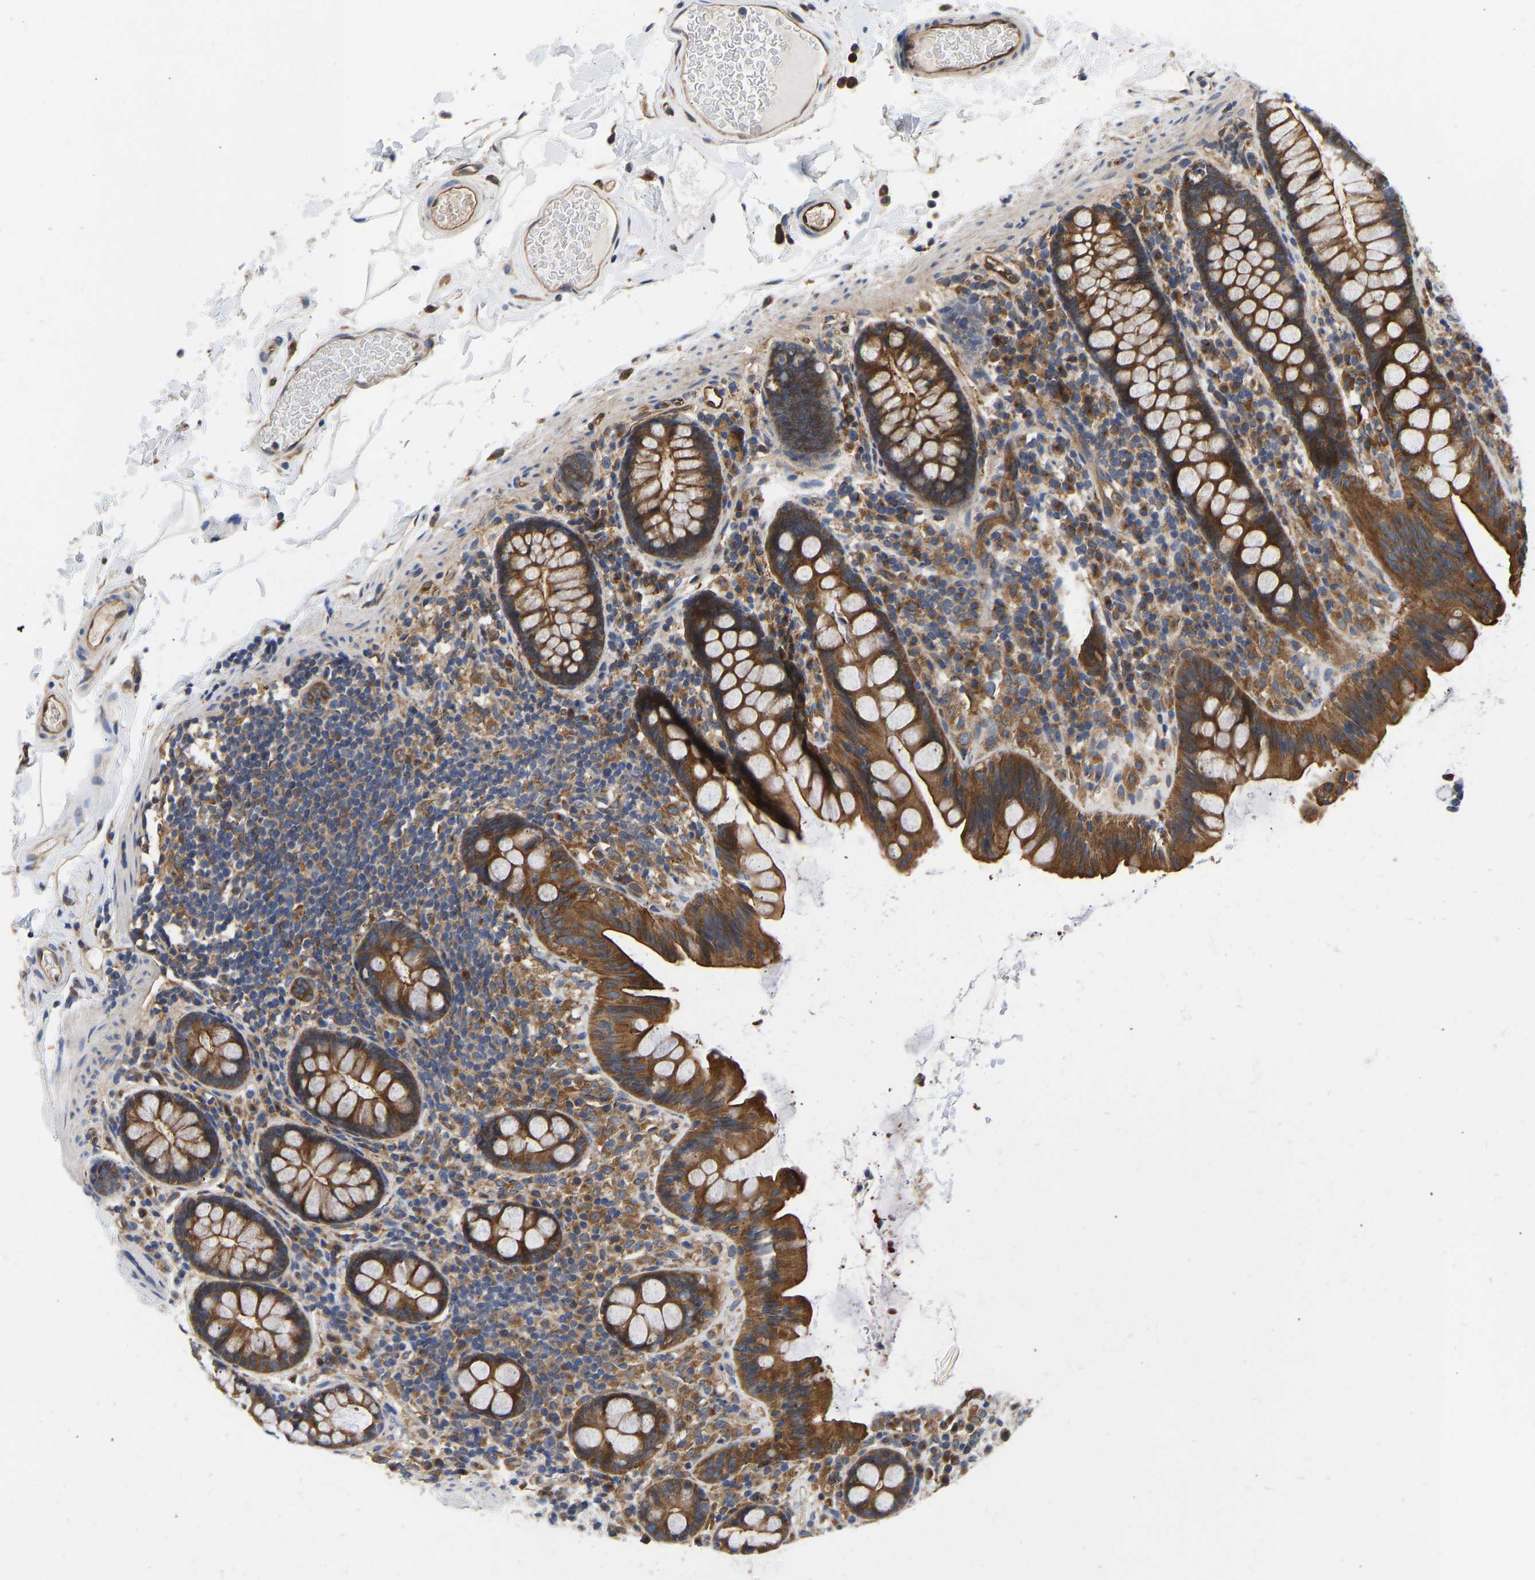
{"staining": {"intensity": "moderate", "quantity": ">75%", "location": "cytoplasmic/membranous"}, "tissue": "colon", "cell_type": "Endothelial cells", "image_type": "normal", "snomed": [{"axis": "morphology", "description": "Normal tissue, NOS"}, {"axis": "topography", "description": "Colon"}], "caption": "Unremarkable colon reveals moderate cytoplasmic/membranous positivity in about >75% of endothelial cells.", "gene": "FLNB", "patient": {"sex": "female", "age": 80}}